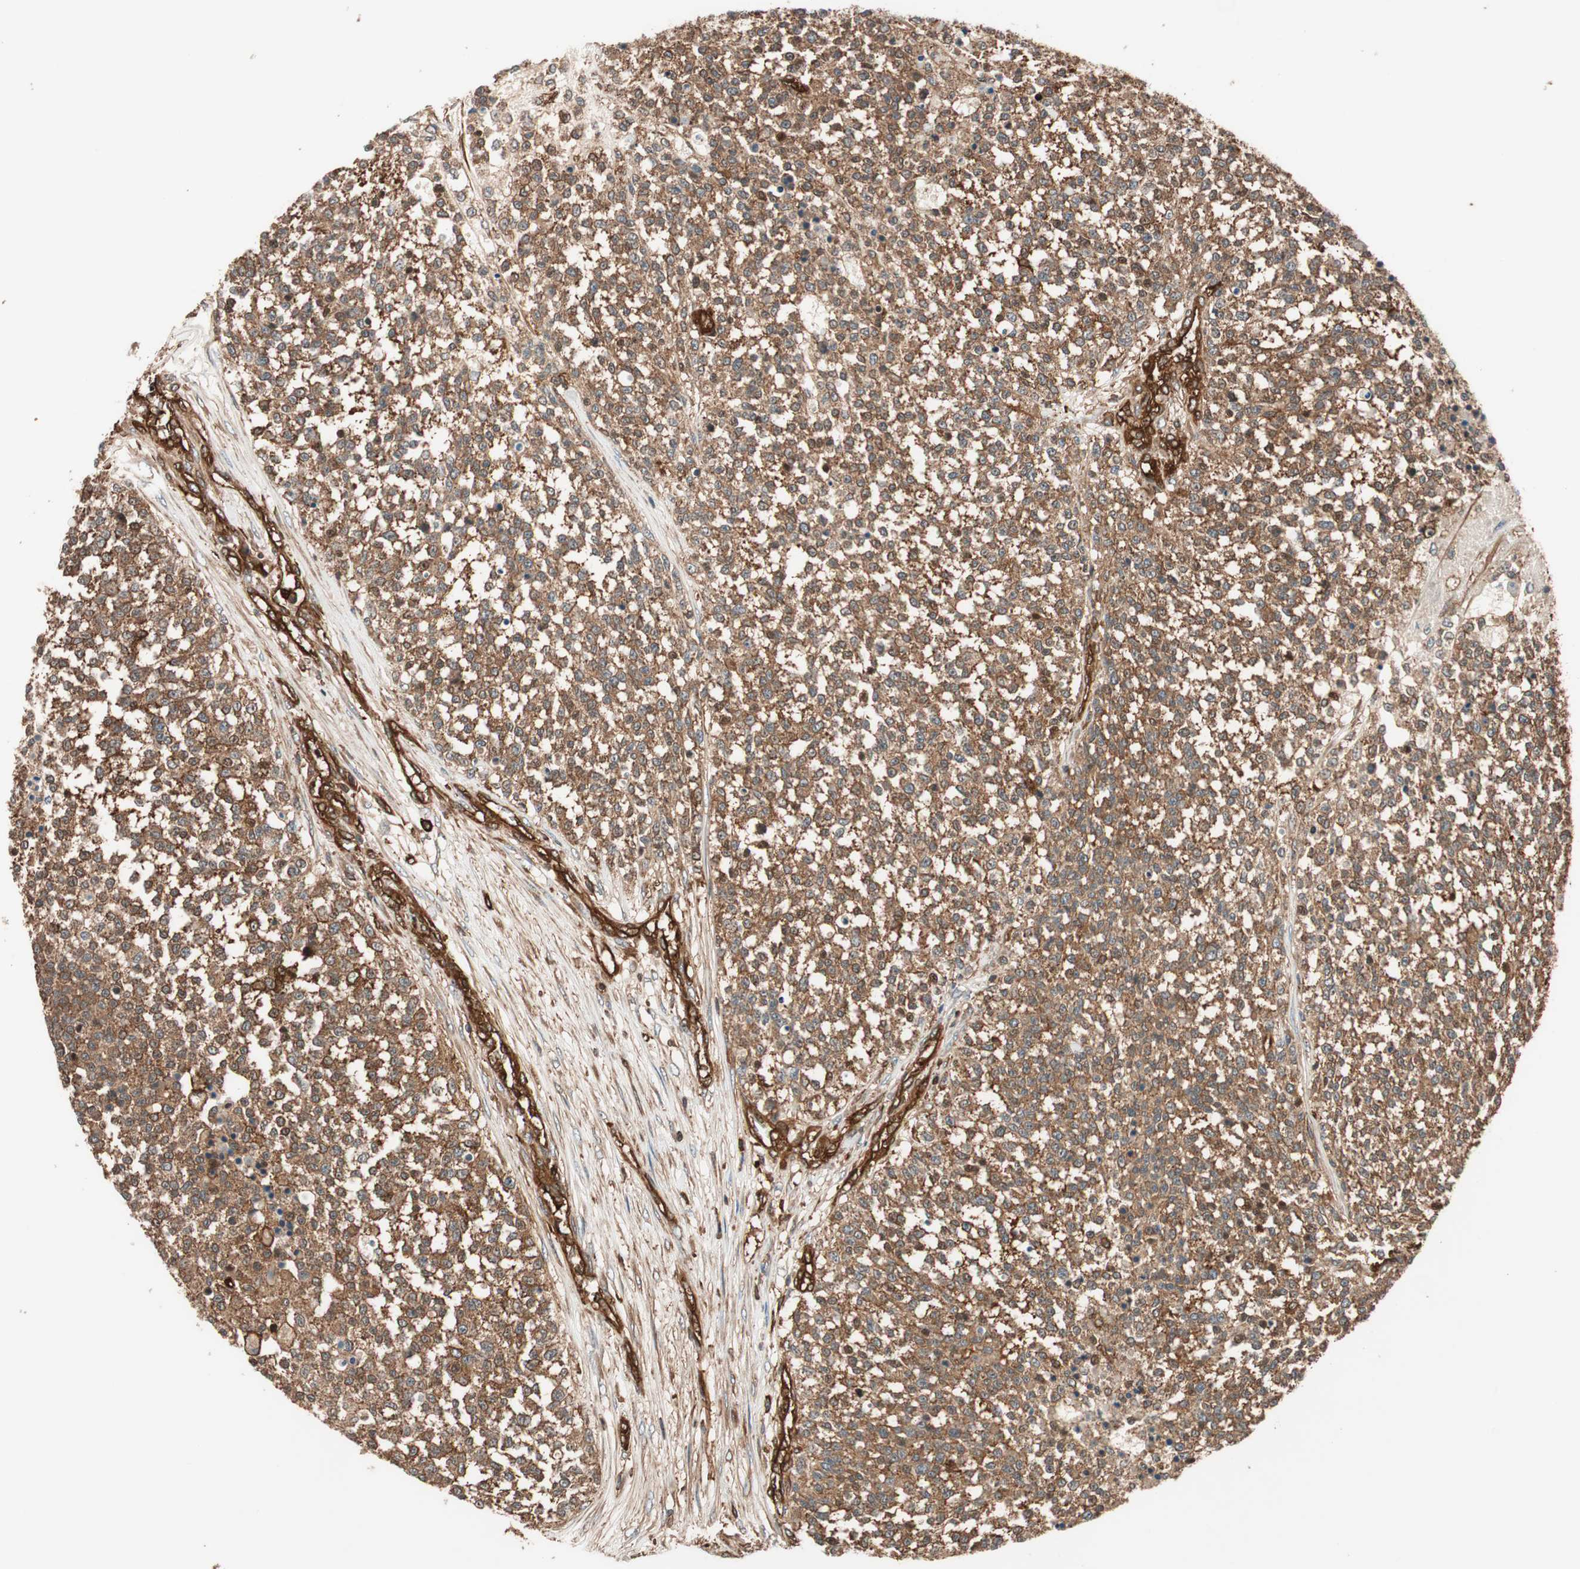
{"staining": {"intensity": "strong", "quantity": ">75%", "location": "cytoplasmic/membranous"}, "tissue": "testis cancer", "cell_type": "Tumor cells", "image_type": "cancer", "snomed": [{"axis": "morphology", "description": "Seminoma, NOS"}, {"axis": "topography", "description": "Testis"}], "caption": "DAB (3,3'-diaminobenzidine) immunohistochemical staining of human testis seminoma demonstrates strong cytoplasmic/membranous protein expression in about >75% of tumor cells. Nuclei are stained in blue.", "gene": "VASP", "patient": {"sex": "male", "age": 59}}